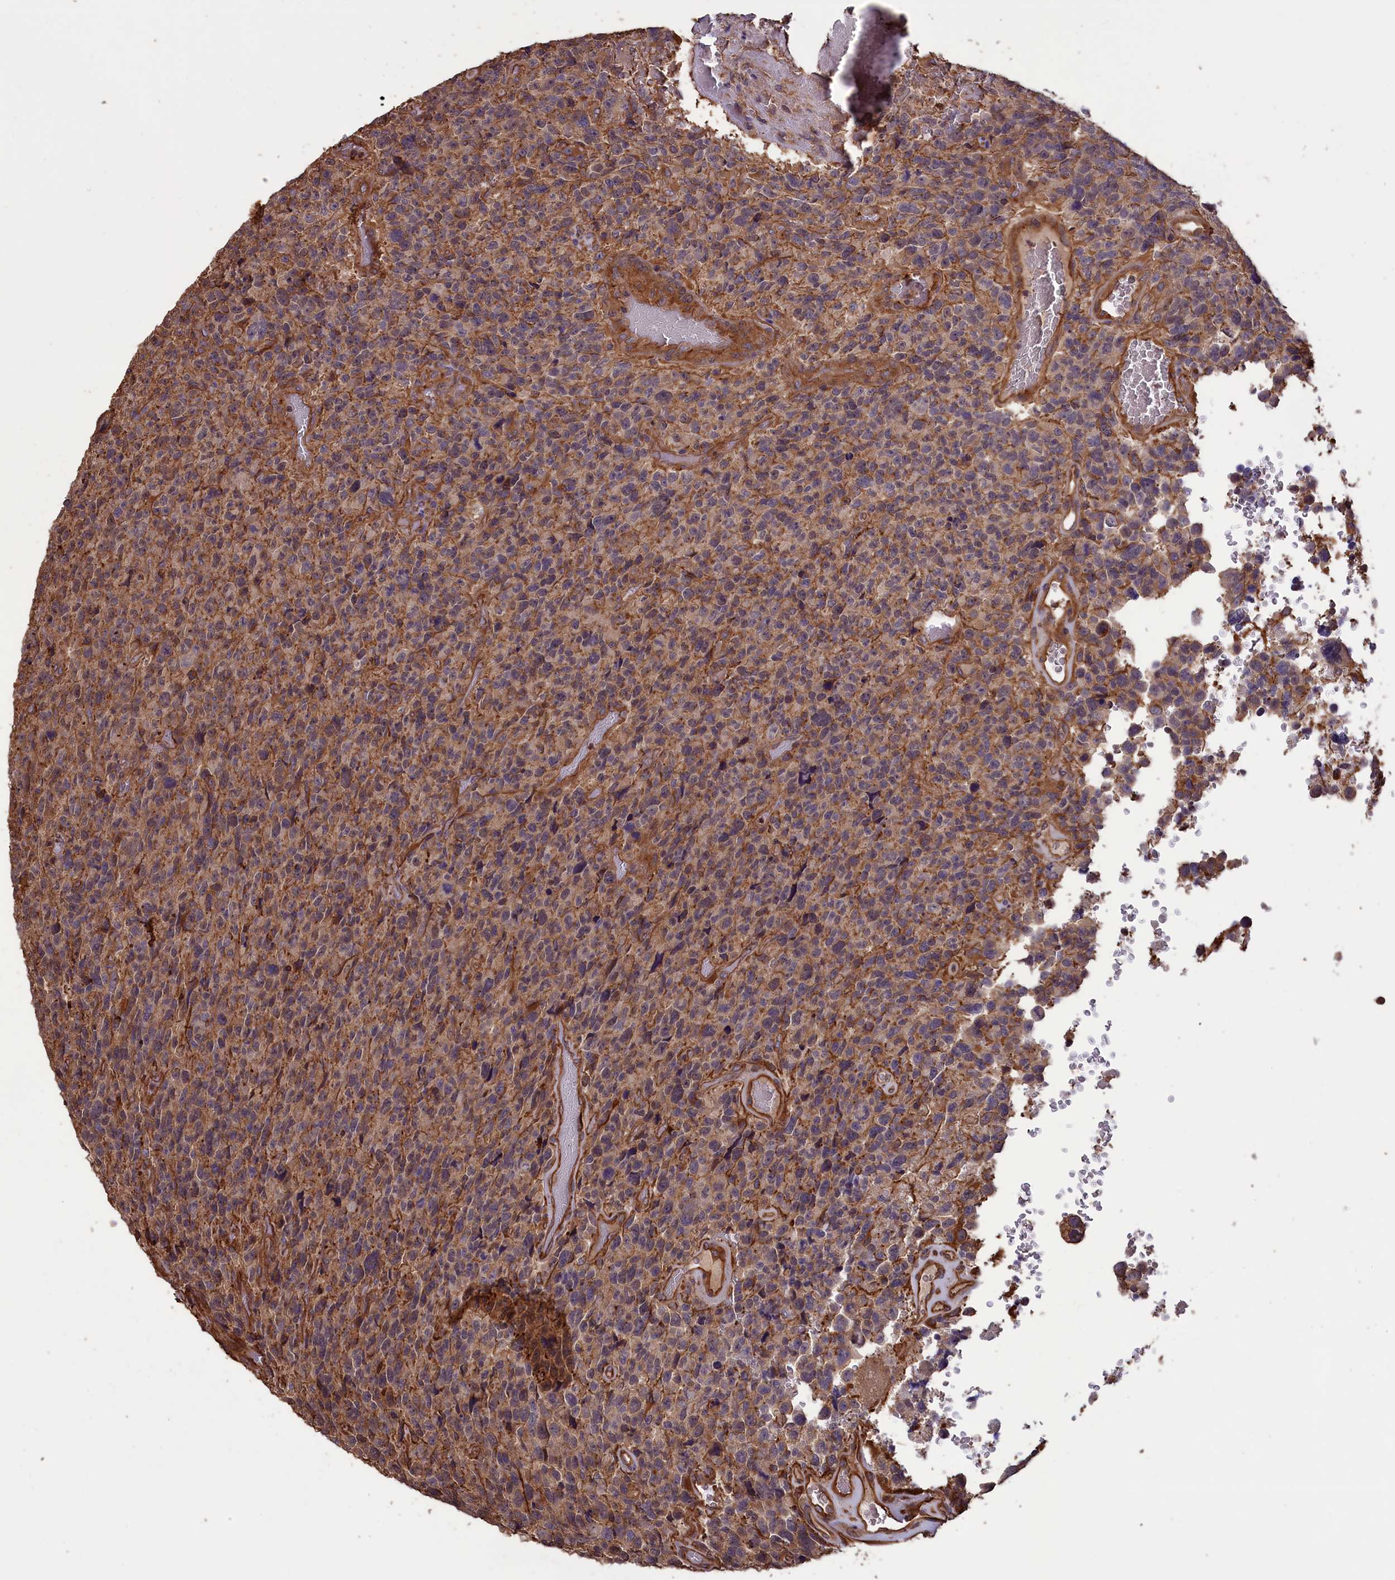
{"staining": {"intensity": "negative", "quantity": "none", "location": "none"}, "tissue": "glioma", "cell_type": "Tumor cells", "image_type": "cancer", "snomed": [{"axis": "morphology", "description": "Glioma, malignant, High grade"}, {"axis": "topography", "description": "Brain"}], "caption": "This is a micrograph of IHC staining of glioma, which shows no positivity in tumor cells.", "gene": "DAPK3", "patient": {"sex": "male", "age": 69}}